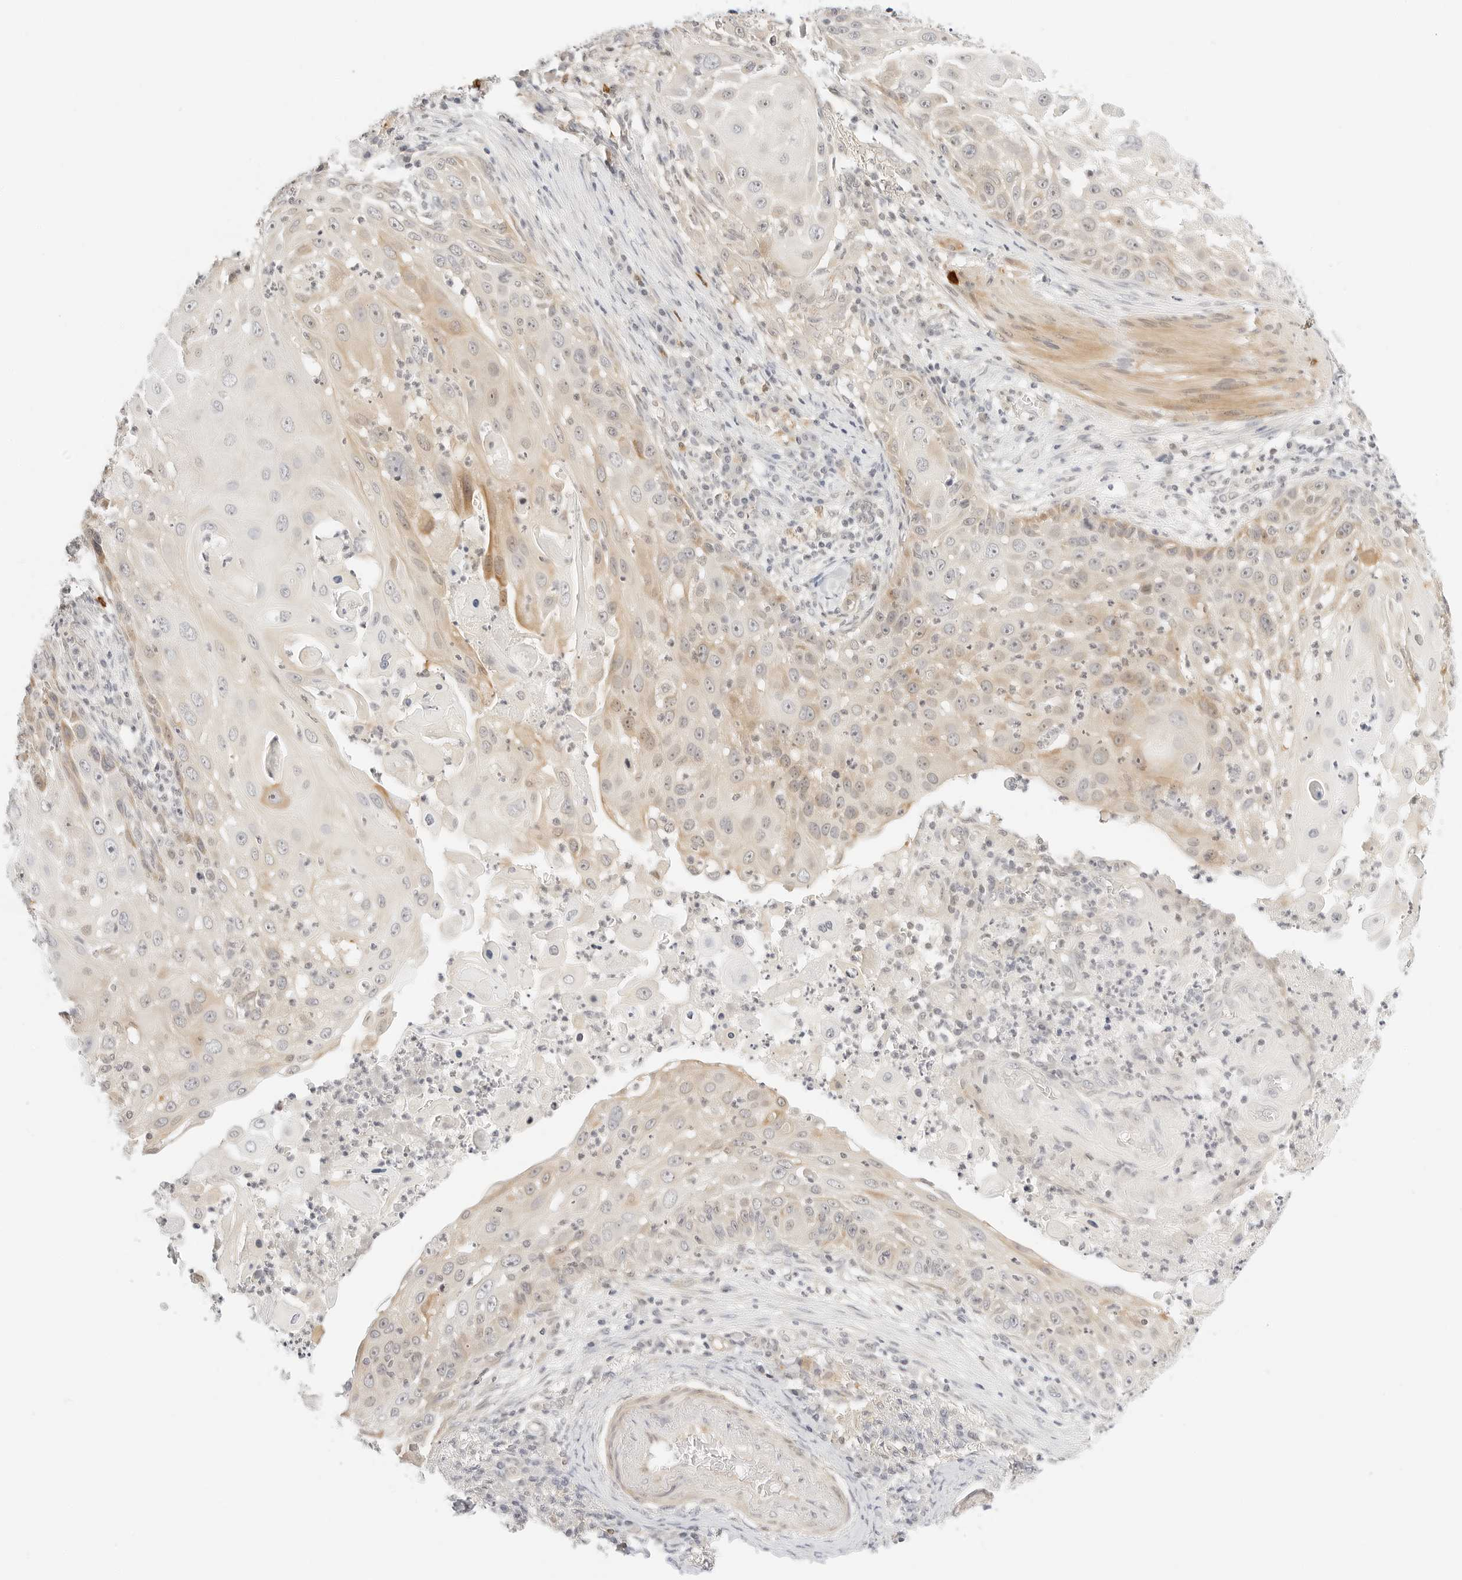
{"staining": {"intensity": "moderate", "quantity": "25%-75%", "location": "cytoplasmic/membranous,nuclear"}, "tissue": "skin cancer", "cell_type": "Tumor cells", "image_type": "cancer", "snomed": [{"axis": "morphology", "description": "Squamous cell carcinoma, NOS"}, {"axis": "topography", "description": "Skin"}], "caption": "Immunohistochemical staining of skin squamous cell carcinoma reveals moderate cytoplasmic/membranous and nuclear protein positivity in about 25%-75% of tumor cells.", "gene": "TEKT2", "patient": {"sex": "female", "age": 44}}